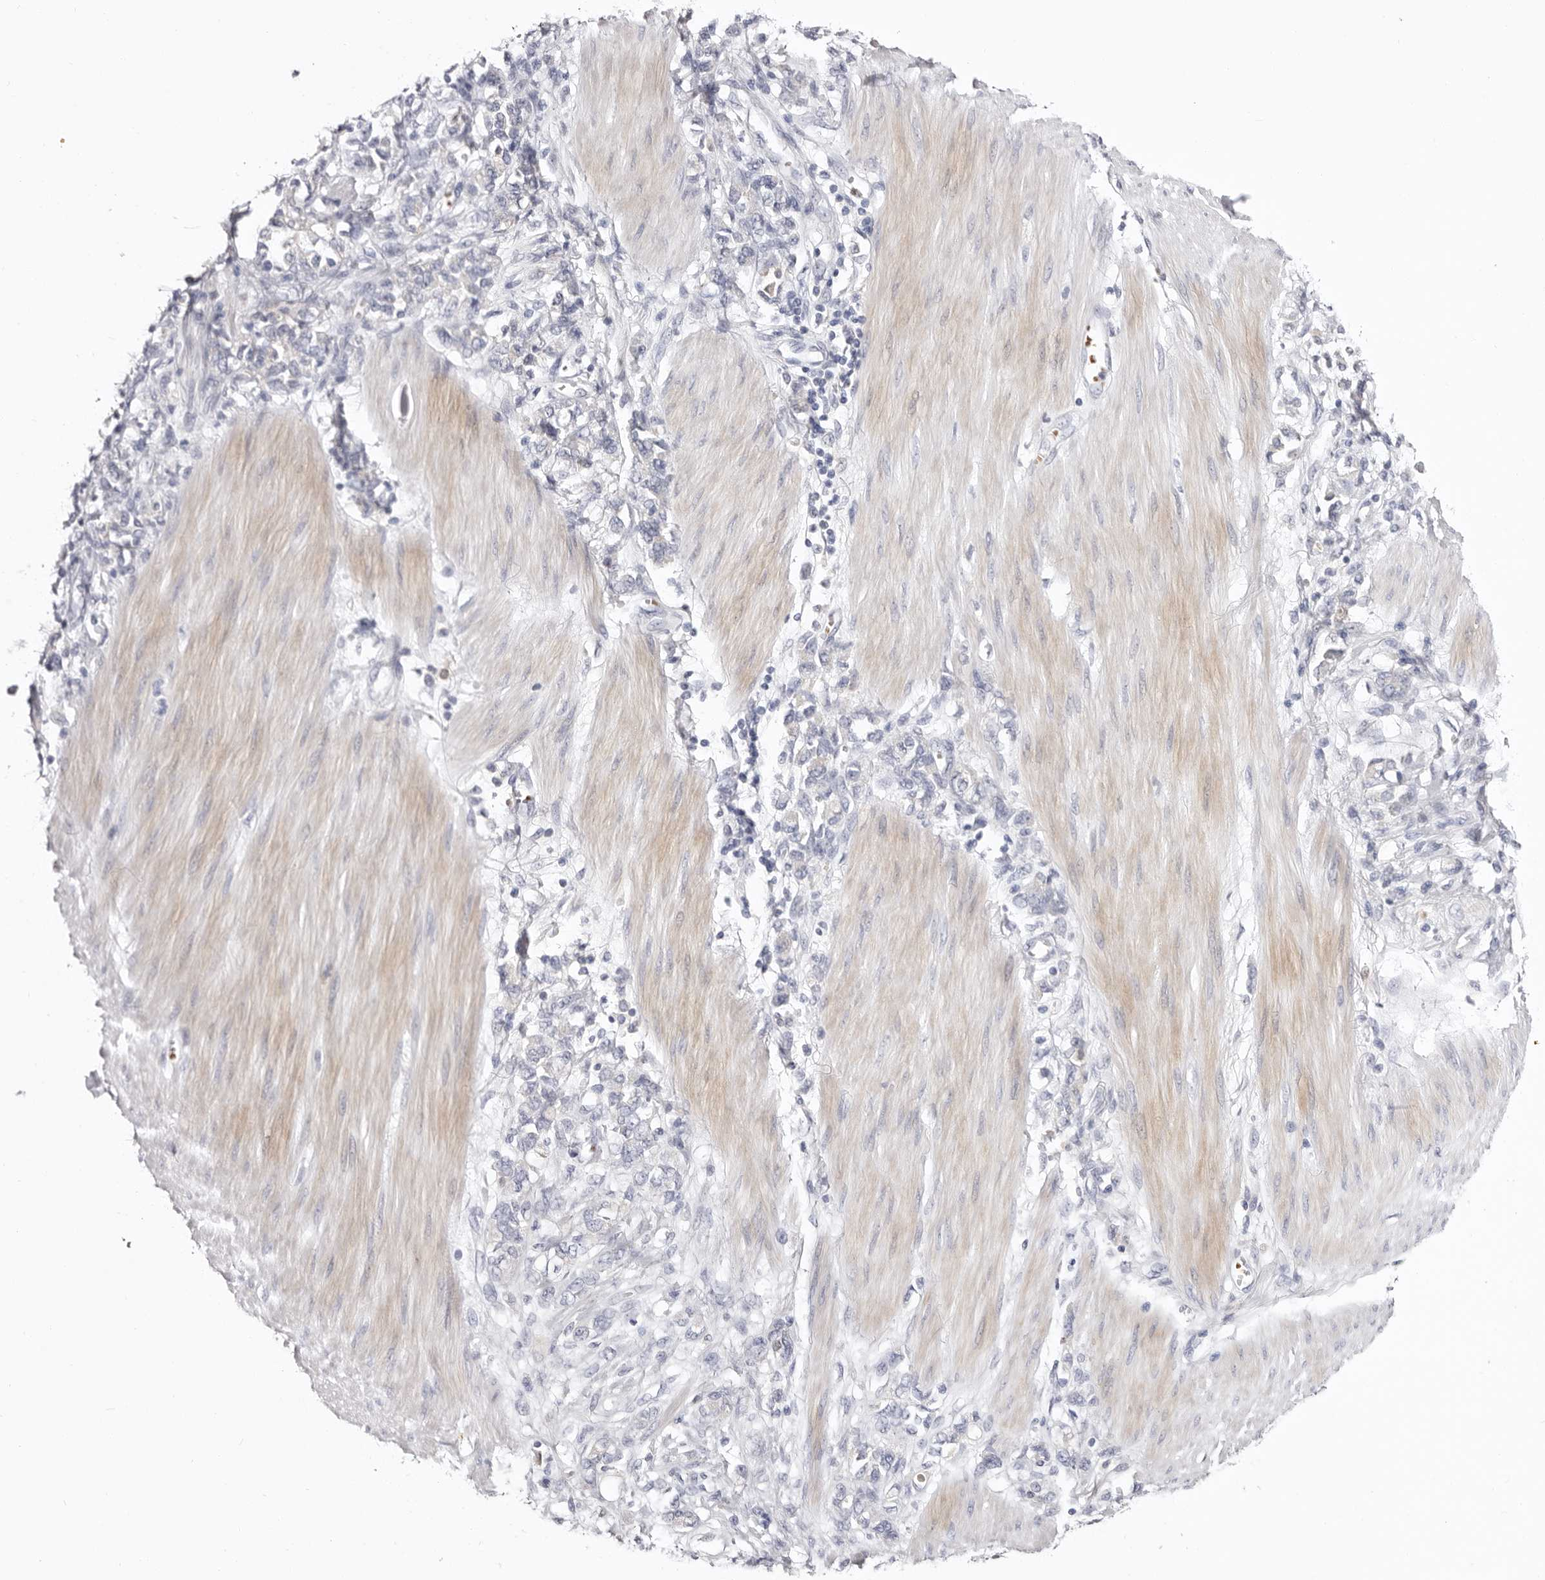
{"staining": {"intensity": "negative", "quantity": "none", "location": "none"}, "tissue": "stomach cancer", "cell_type": "Tumor cells", "image_type": "cancer", "snomed": [{"axis": "morphology", "description": "Adenocarcinoma, NOS"}, {"axis": "topography", "description": "Stomach"}], "caption": "Stomach cancer (adenocarcinoma) was stained to show a protein in brown. There is no significant staining in tumor cells. (DAB (3,3'-diaminobenzidine) immunohistochemistry with hematoxylin counter stain).", "gene": "LMLN", "patient": {"sex": "female", "age": 76}}